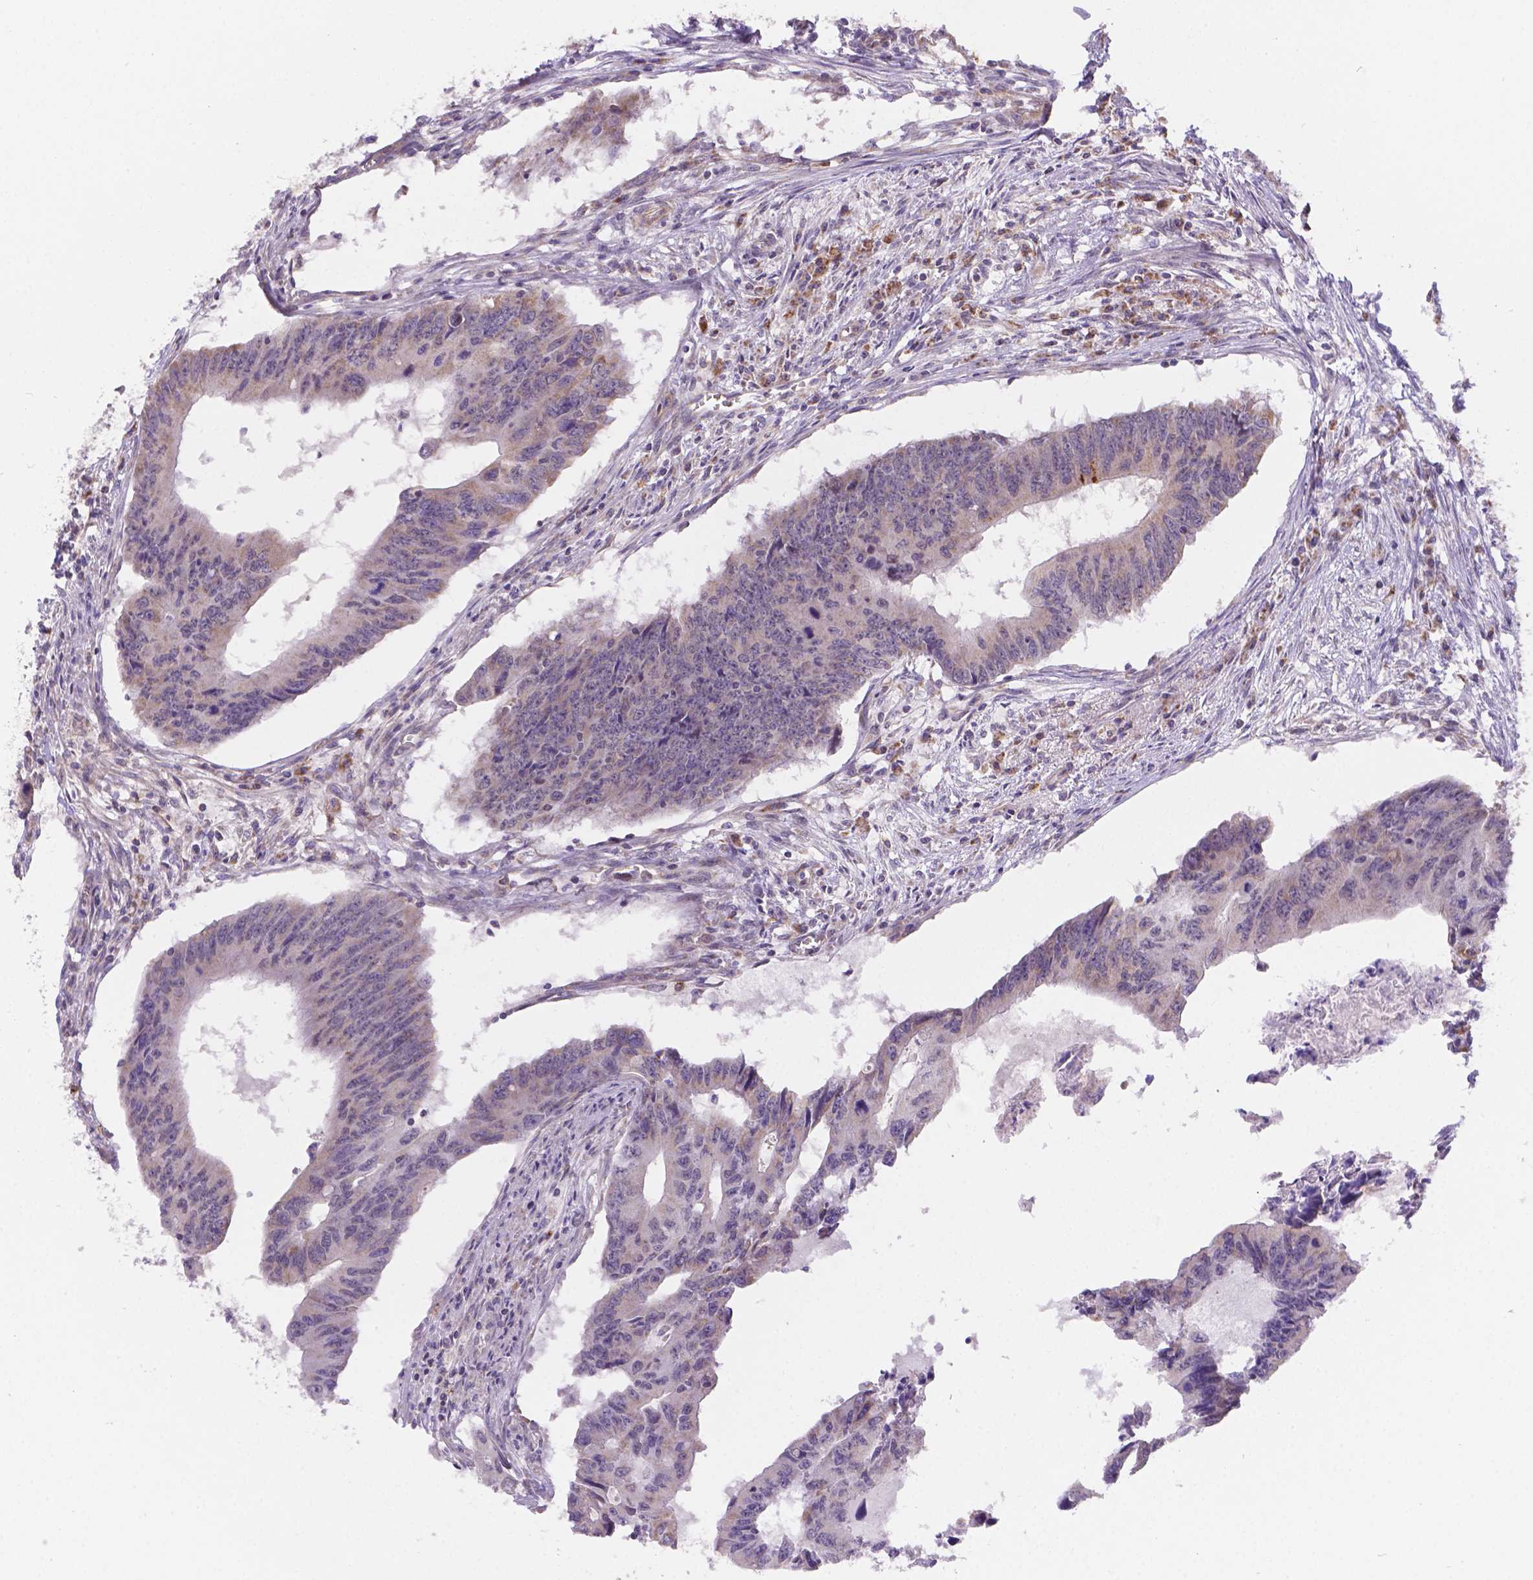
{"staining": {"intensity": "weak", "quantity": "25%-75%", "location": "cytoplasmic/membranous"}, "tissue": "colorectal cancer", "cell_type": "Tumor cells", "image_type": "cancer", "snomed": [{"axis": "morphology", "description": "Adenocarcinoma, NOS"}, {"axis": "topography", "description": "Colon"}], "caption": "Immunohistochemical staining of human colorectal adenocarcinoma exhibits low levels of weak cytoplasmic/membranous expression in approximately 25%-75% of tumor cells.", "gene": "CYYR1", "patient": {"sex": "male", "age": 53}}